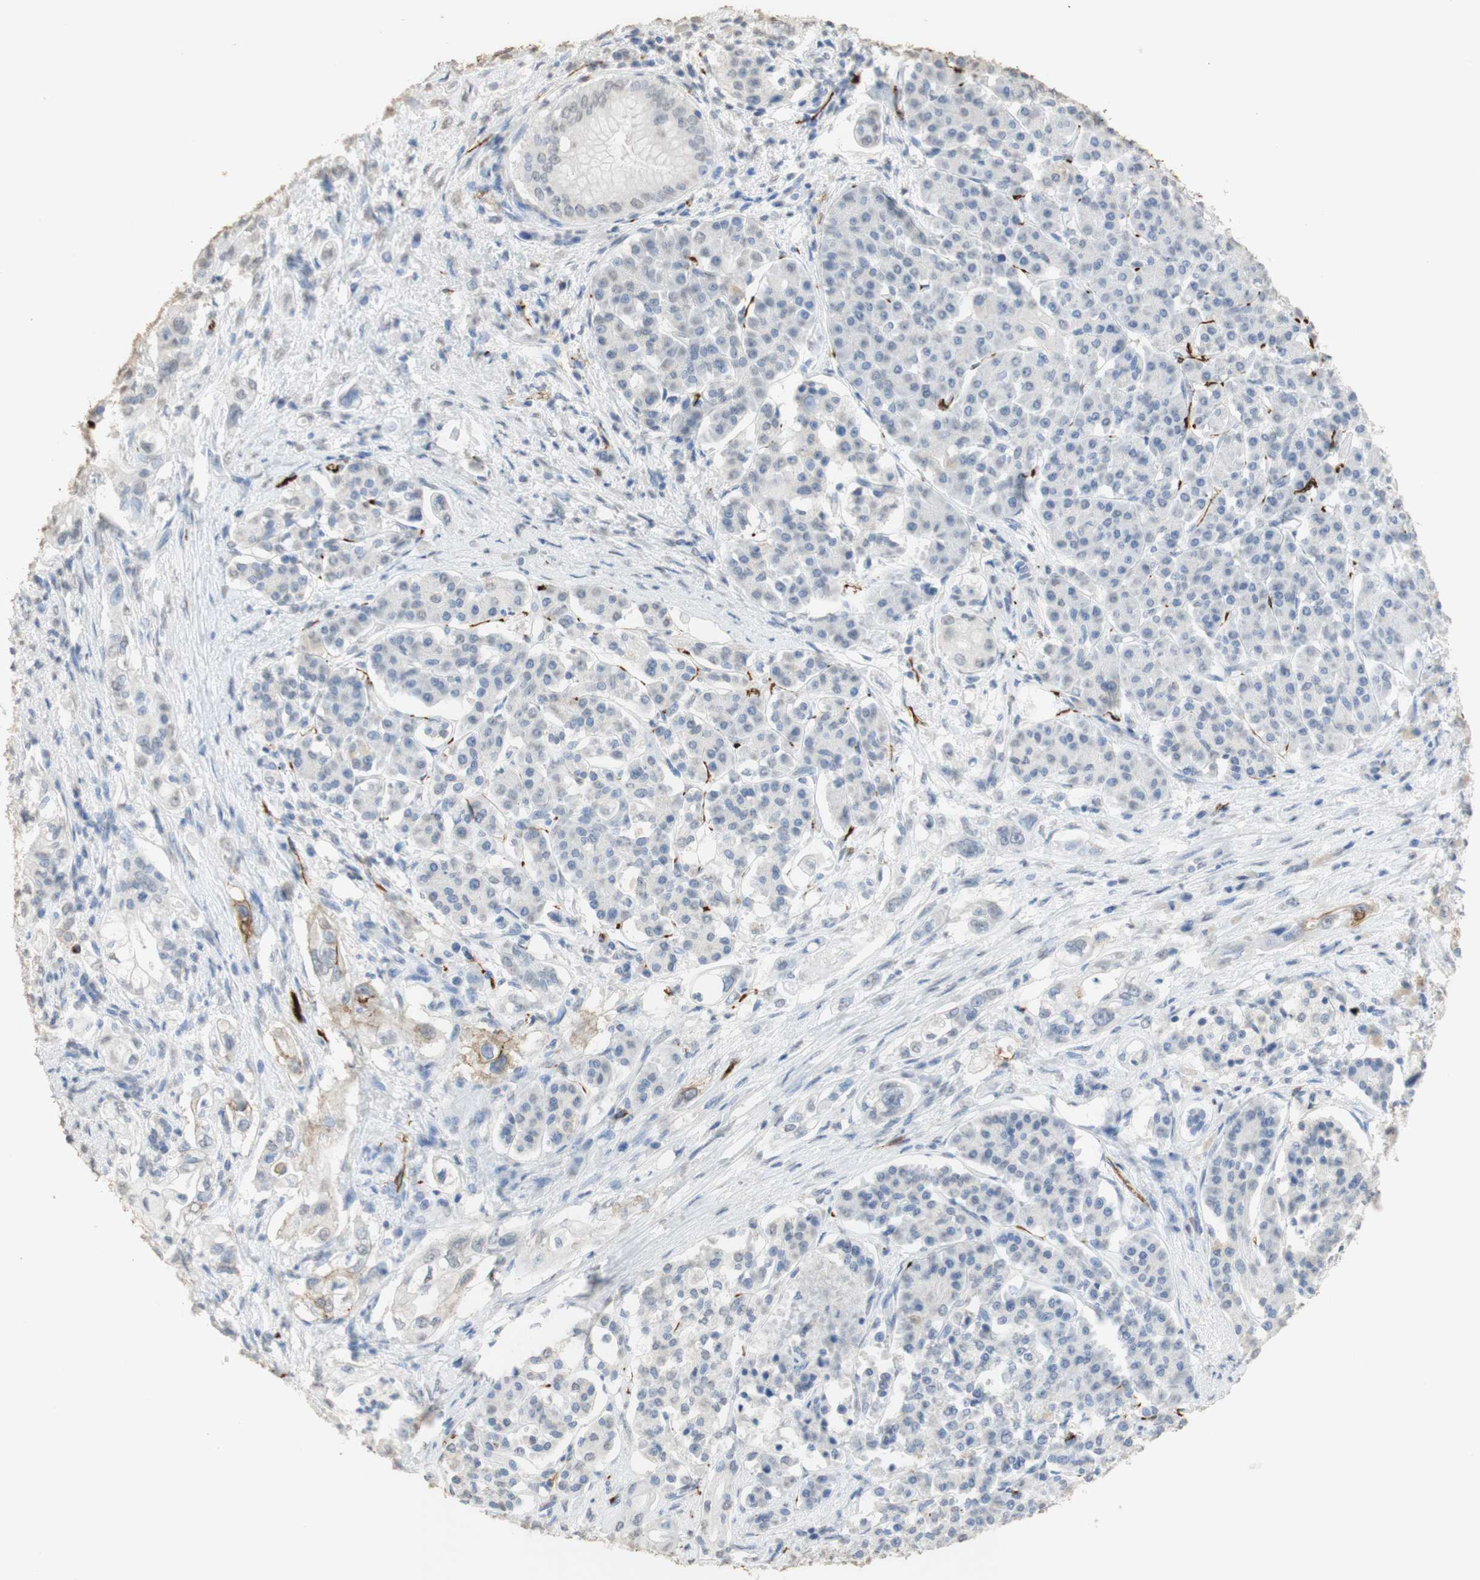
{"staining": {"intensity": "weak", "quantity": "<25%", "location": "cytoplasmic/membranous"}, "tissue": "pancreatic cancer", "cell_type": "Tumor cells", "image_type": "cancer", "snomed": [{"axis": "morphology", "description": "Normal tissue, NOS"}, {"axis": "topography", "description": "Pancreas"}], "caption": "Immunohistochemistry (IHC) of human pancreatic cancer displays no expression in tumor cells.", "gene": "L1CAM", "patient": {"sex": "male", "age": 42}}